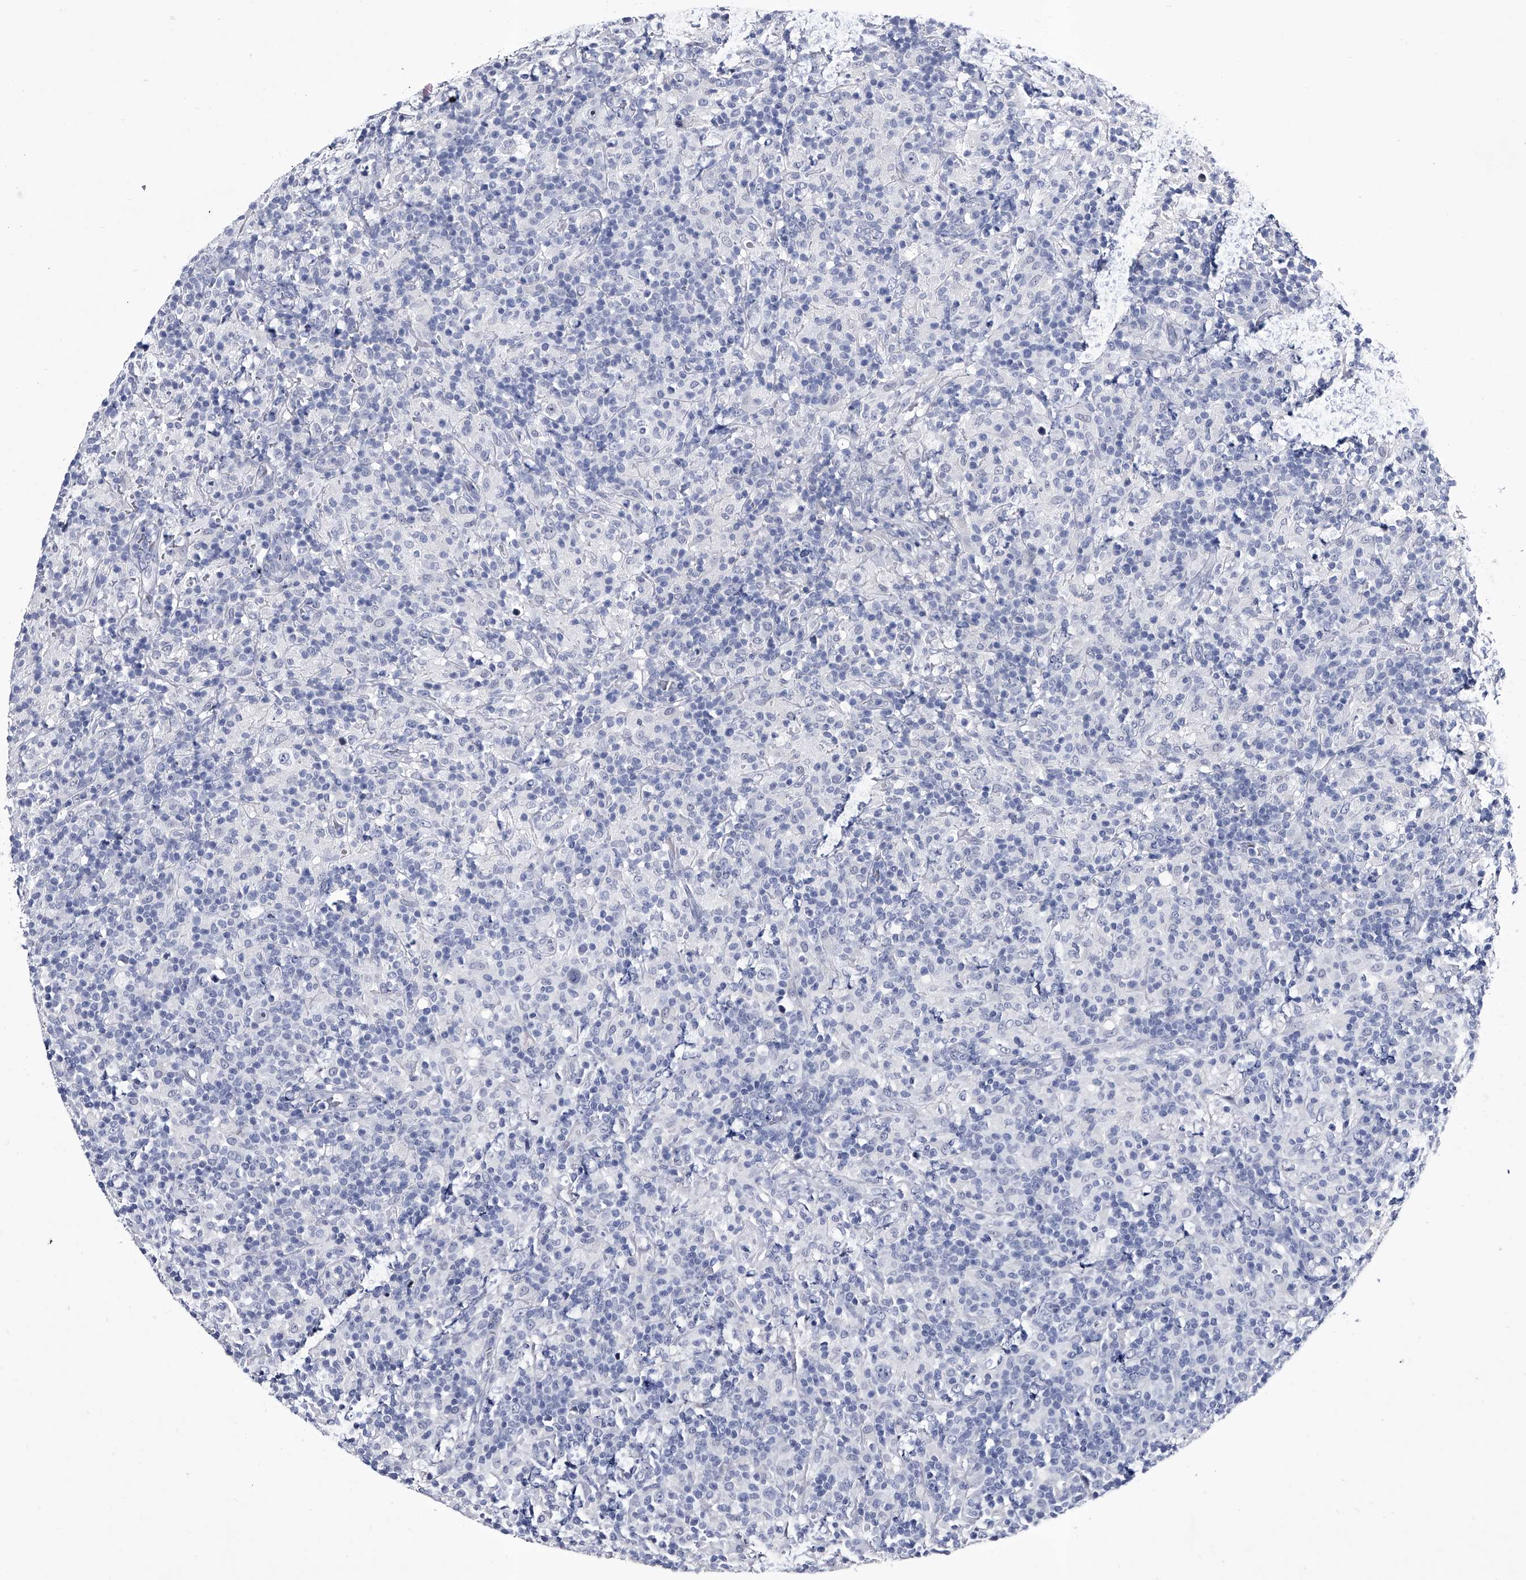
{"staining": {"intensity": "negative", "quantity": "none", "location": "none"}, "tissue": "lymphoma", "cell_type": "Tumor cells", "image_type": "cancer", "snomed": [{"axis": "morphology", "description": "Hodgkin's disease, NOS"}, {"axis": "topography", "description": "Lymph node"}], "caption": "Lymphoma was stained to show a protein in brown. There is no significant staining in tumor cells.", "gene": "CRISP2", "patient": {"sex": "male", "age": 70}}